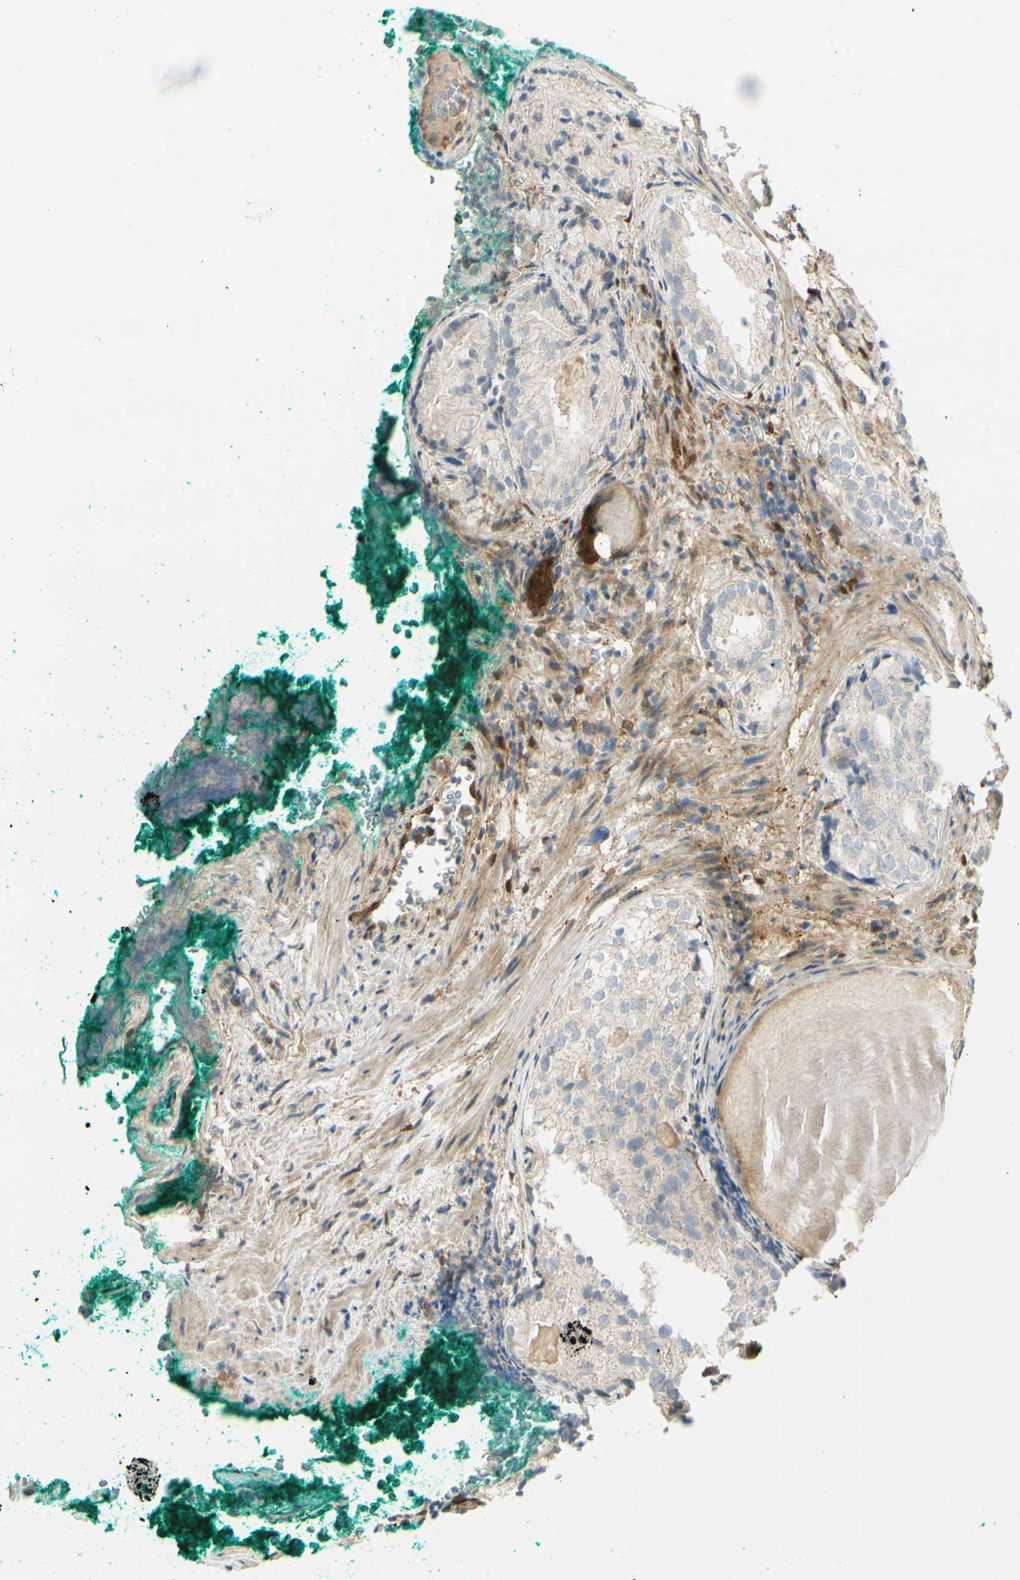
{"staining": {"intensity": "weak", "quantity": "25%-75%", "location": "cytoplasmic/membranous"}, "tissue": "prostate cancer", "cell_type": "Tumor cells", "image_type": "cancer", "snomed": [{"axis": "morphology", "description": "Adenocarcinoma, High grade"}, {"axis": "topography", "description": "Prostate"}], "caption": "The image exhibits immunohistochemical staining of adenocarcinoma (high-grade) (prostate). There is weak cytoplasmic/membranous positivity is appreciated in about 25%-75% of tumor cells.", "gene": "FHL2", "patient": {"sex": "male", "age": 66}}